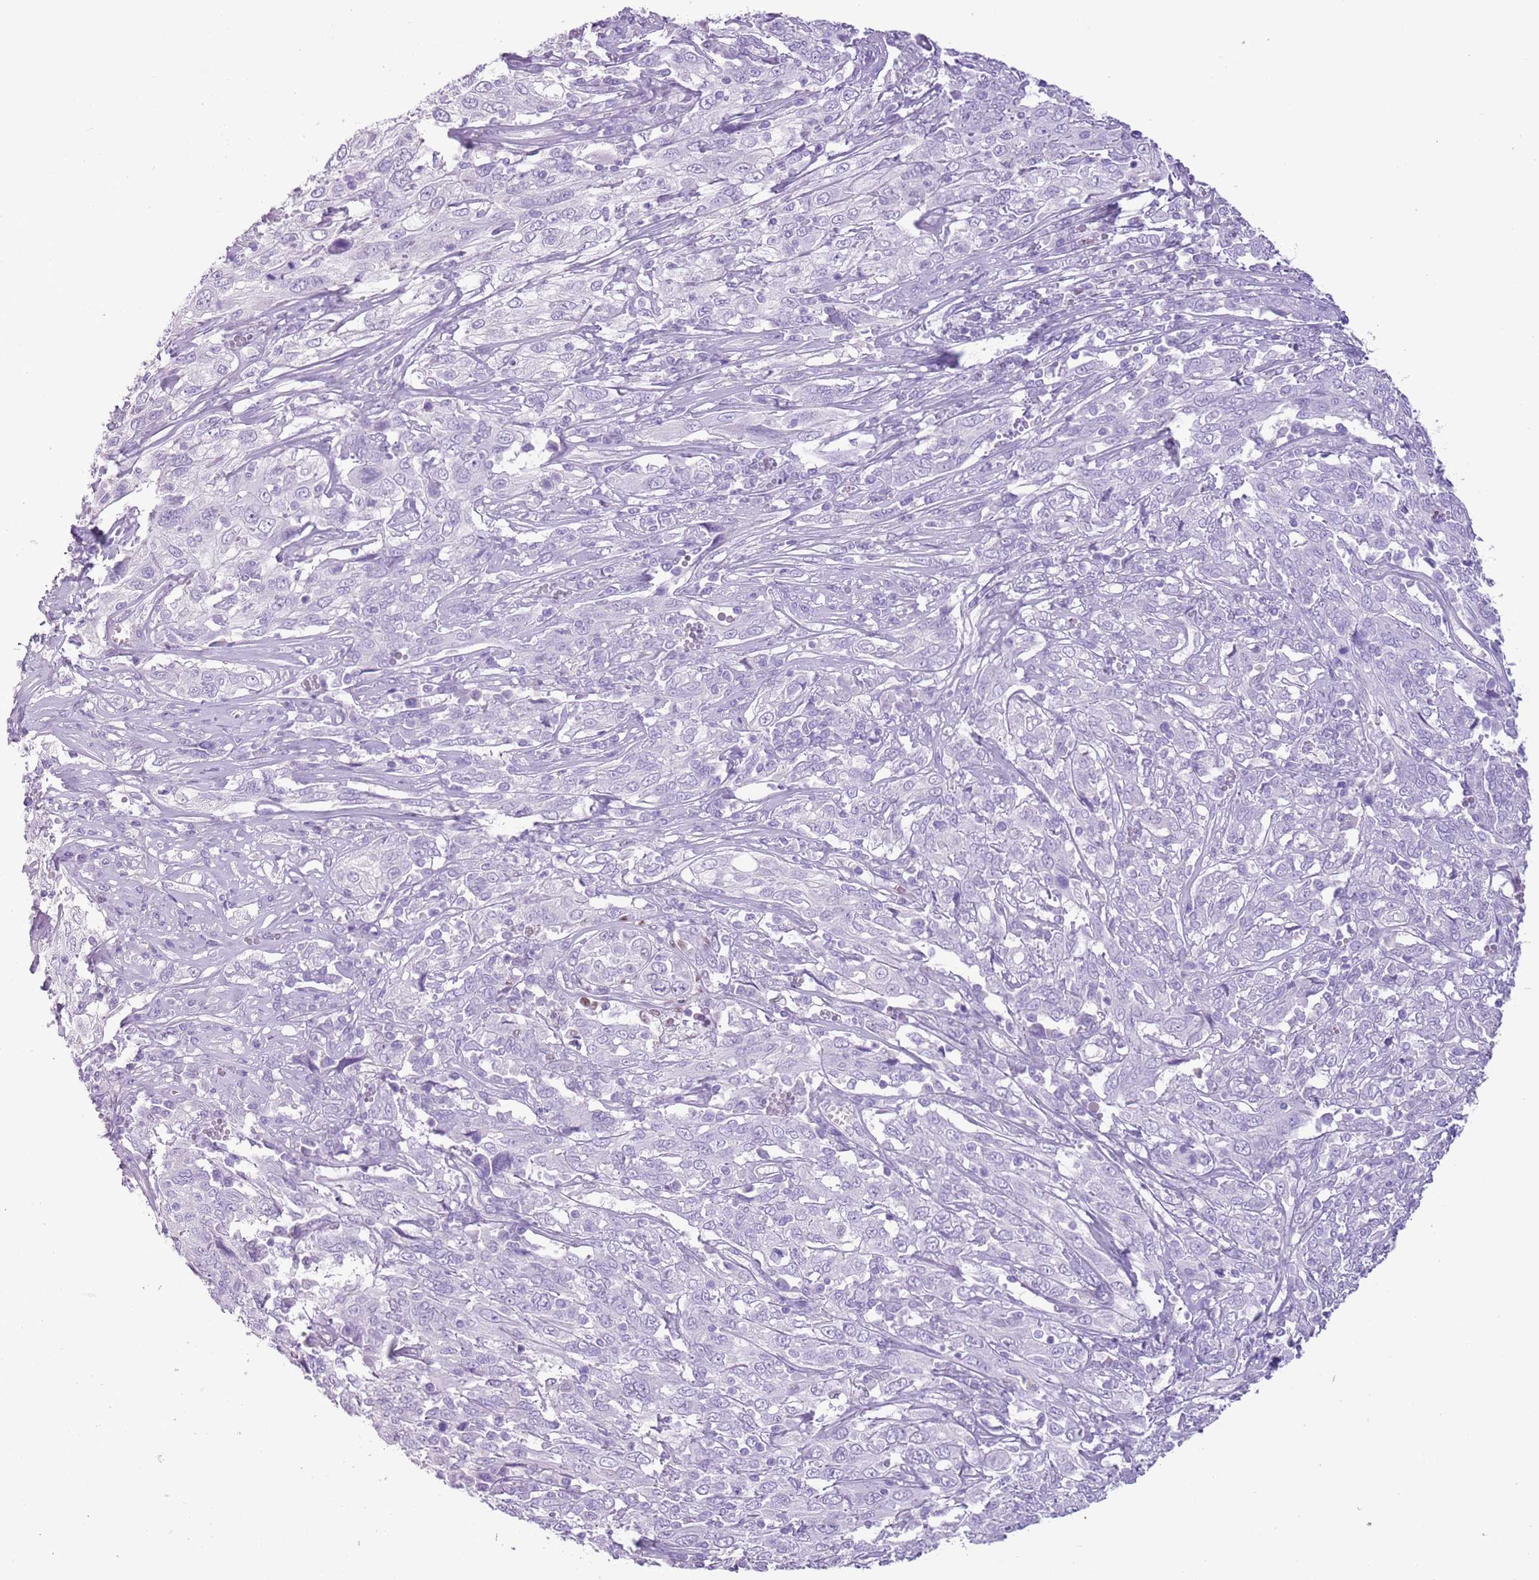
{"staining": {"intensity": "negative", "quantity": "none", "location": "none"}, "tissue": "cervical cancer", "cell_type": "Tumor cells", "image_type": "cancer", "snomed": [{"axis": "morphology", "description": "Squamous cell carcinoma, NOS"}, {"axis": "topography", "description": "Cervix"}], "caption": "IHC of squamous cell carcinoma (cervical) reveals no expression in tumor cells.", "gene": "SLC7A14", "patient": {"sex": "female", "age": 46}}